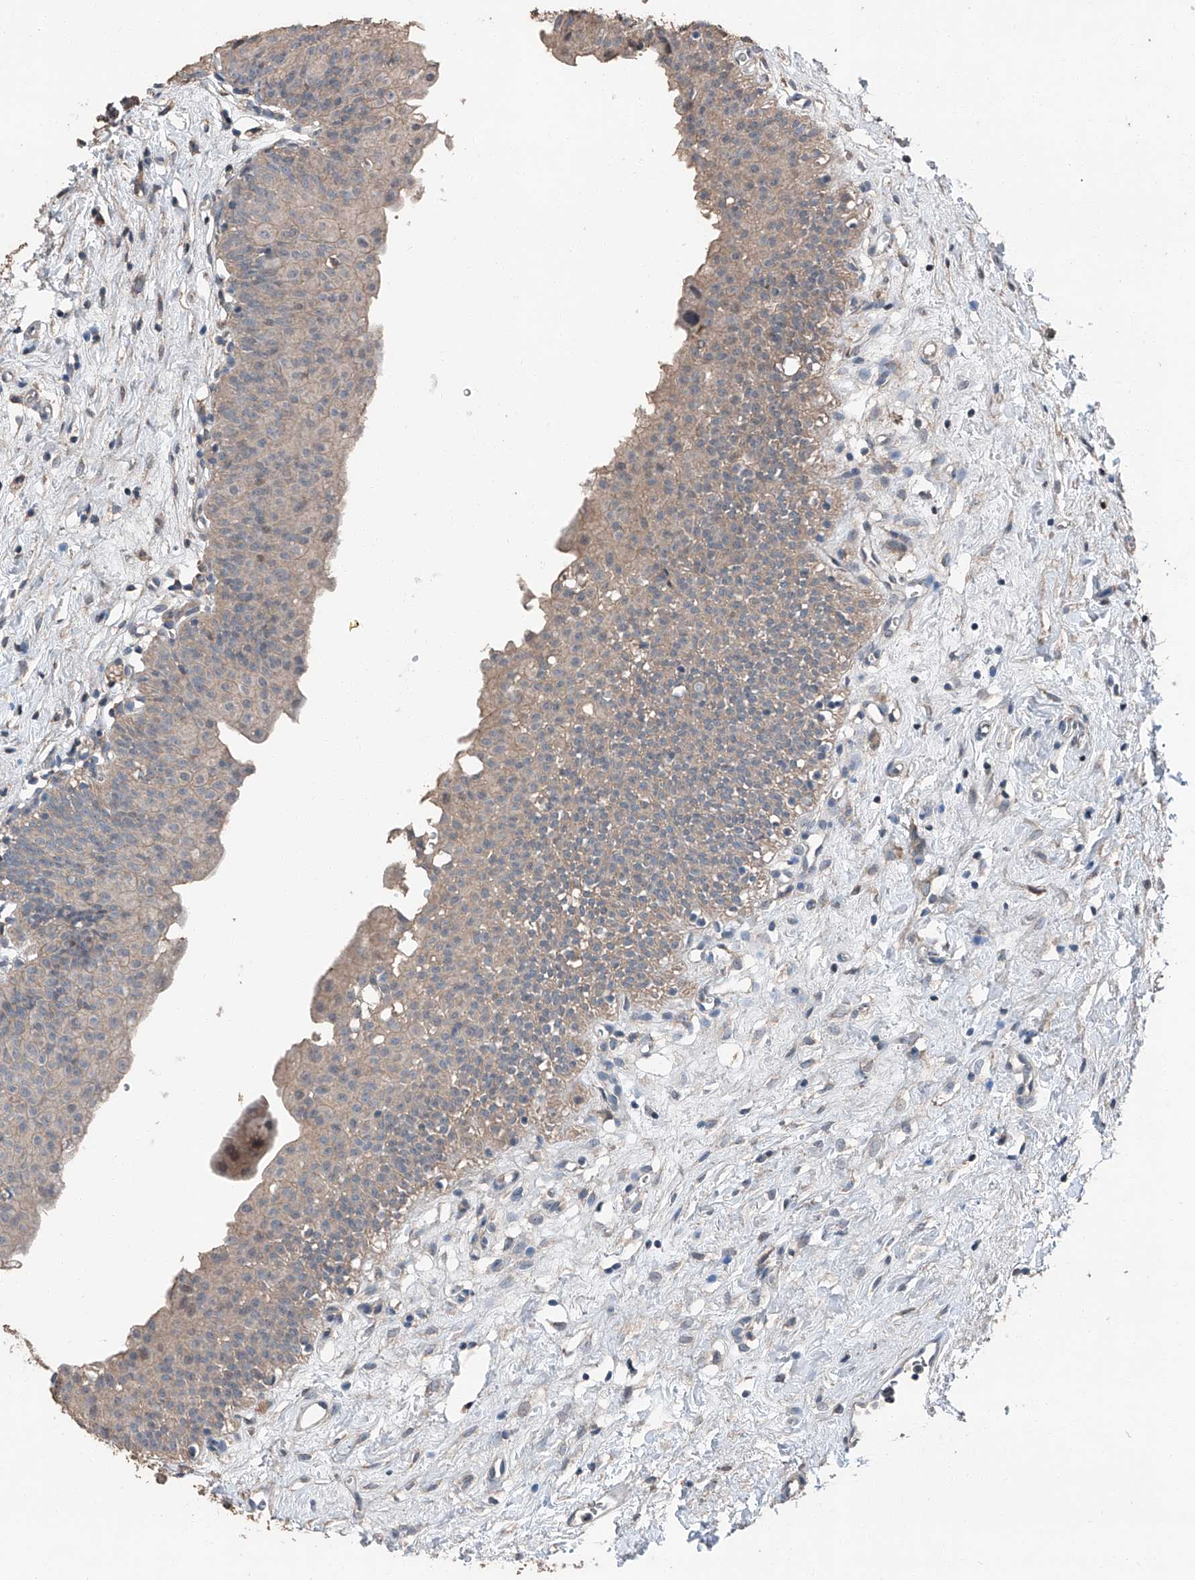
{"staining": {"intensity": "weak", "quantity": "25%-75%", "location": "cytoplasmic/membranous"}, "tissue": "urinary bladder", "cell_type": "Urothelial cells", "image_type": "normal", "snomed": [{"axis": "morphology", "description": "Normal tissue, NOS"}, {"axis": "topography", "description": "Urinary bladder"}], "caption": "Immunohistochemistry (IHC) of unremarkable urinary bladder displays low levels of weak cytoplasmic/membranous positivity in approximately 25%-75% of urothelial cells. (DAB = brown stain, brightfield microscopy at high magnification).", "gene": "MAMLD1", "patient": {"sex": "male", "age": 51}}